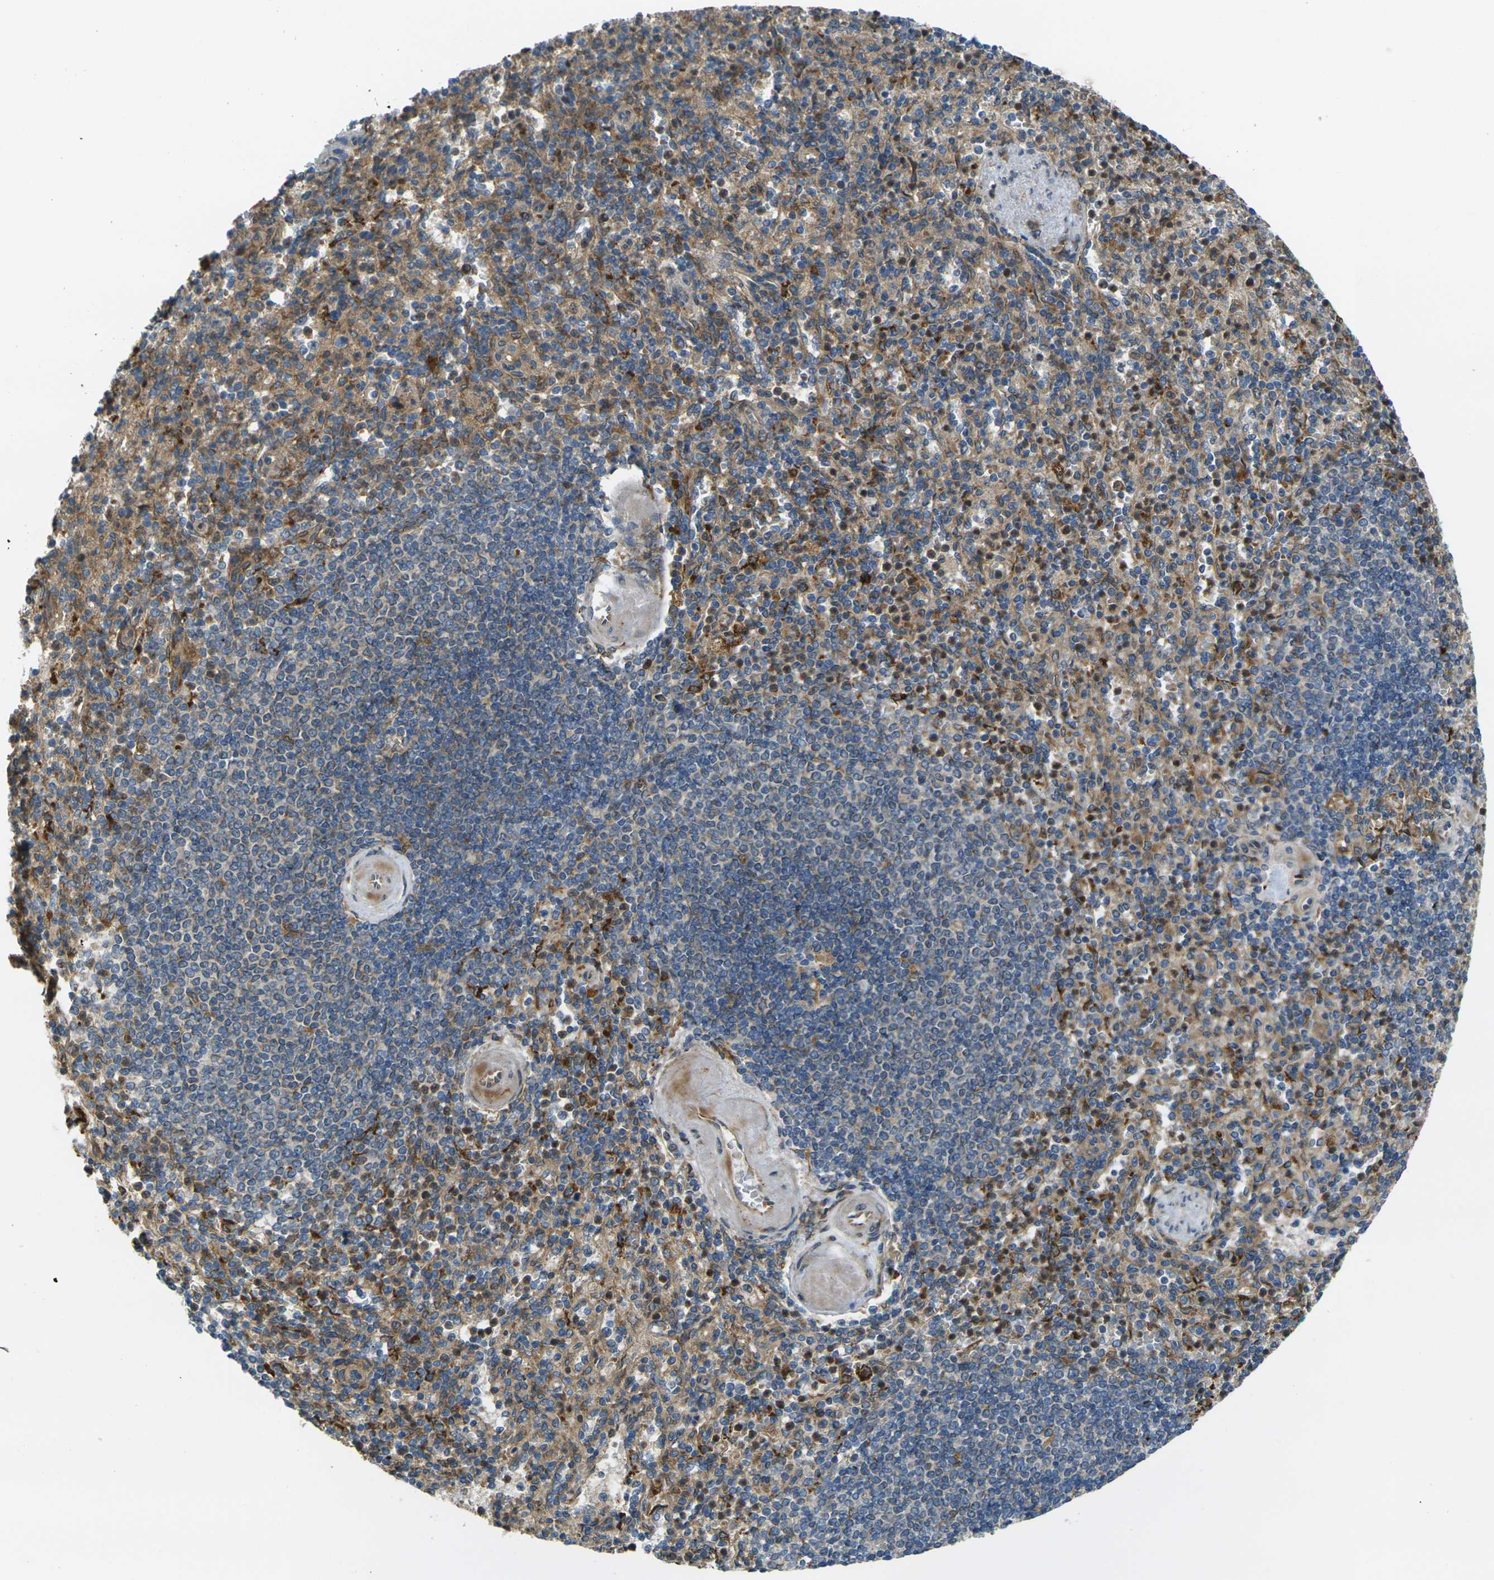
{"staining": {"intensity": "moderate", "quantity": ">75%", "location": "cytoplasmic/membranous"}, "tissue": "spleen", "cell_type": "Cells in red pulp", "image_type": "normal", "snomed": [{"axis": "morphology", "description": "Normal tissue, NOS"}, {"axis": "topography", "description": "Spleen"}], "caption": "Cells in red pulp demonstrate moderate cytoplasmic/membranous positivity in approximately >75% of cells in benign spleen. The staining was performed using DAB (3,3'-diaminobenzidine) to visualize the protein expression in brown, while the nuclei were stained in blue with hematoxylin (Magnification: 20x).", "gene": "FZD1", "patient": {"sex": "female", "age": 74}}